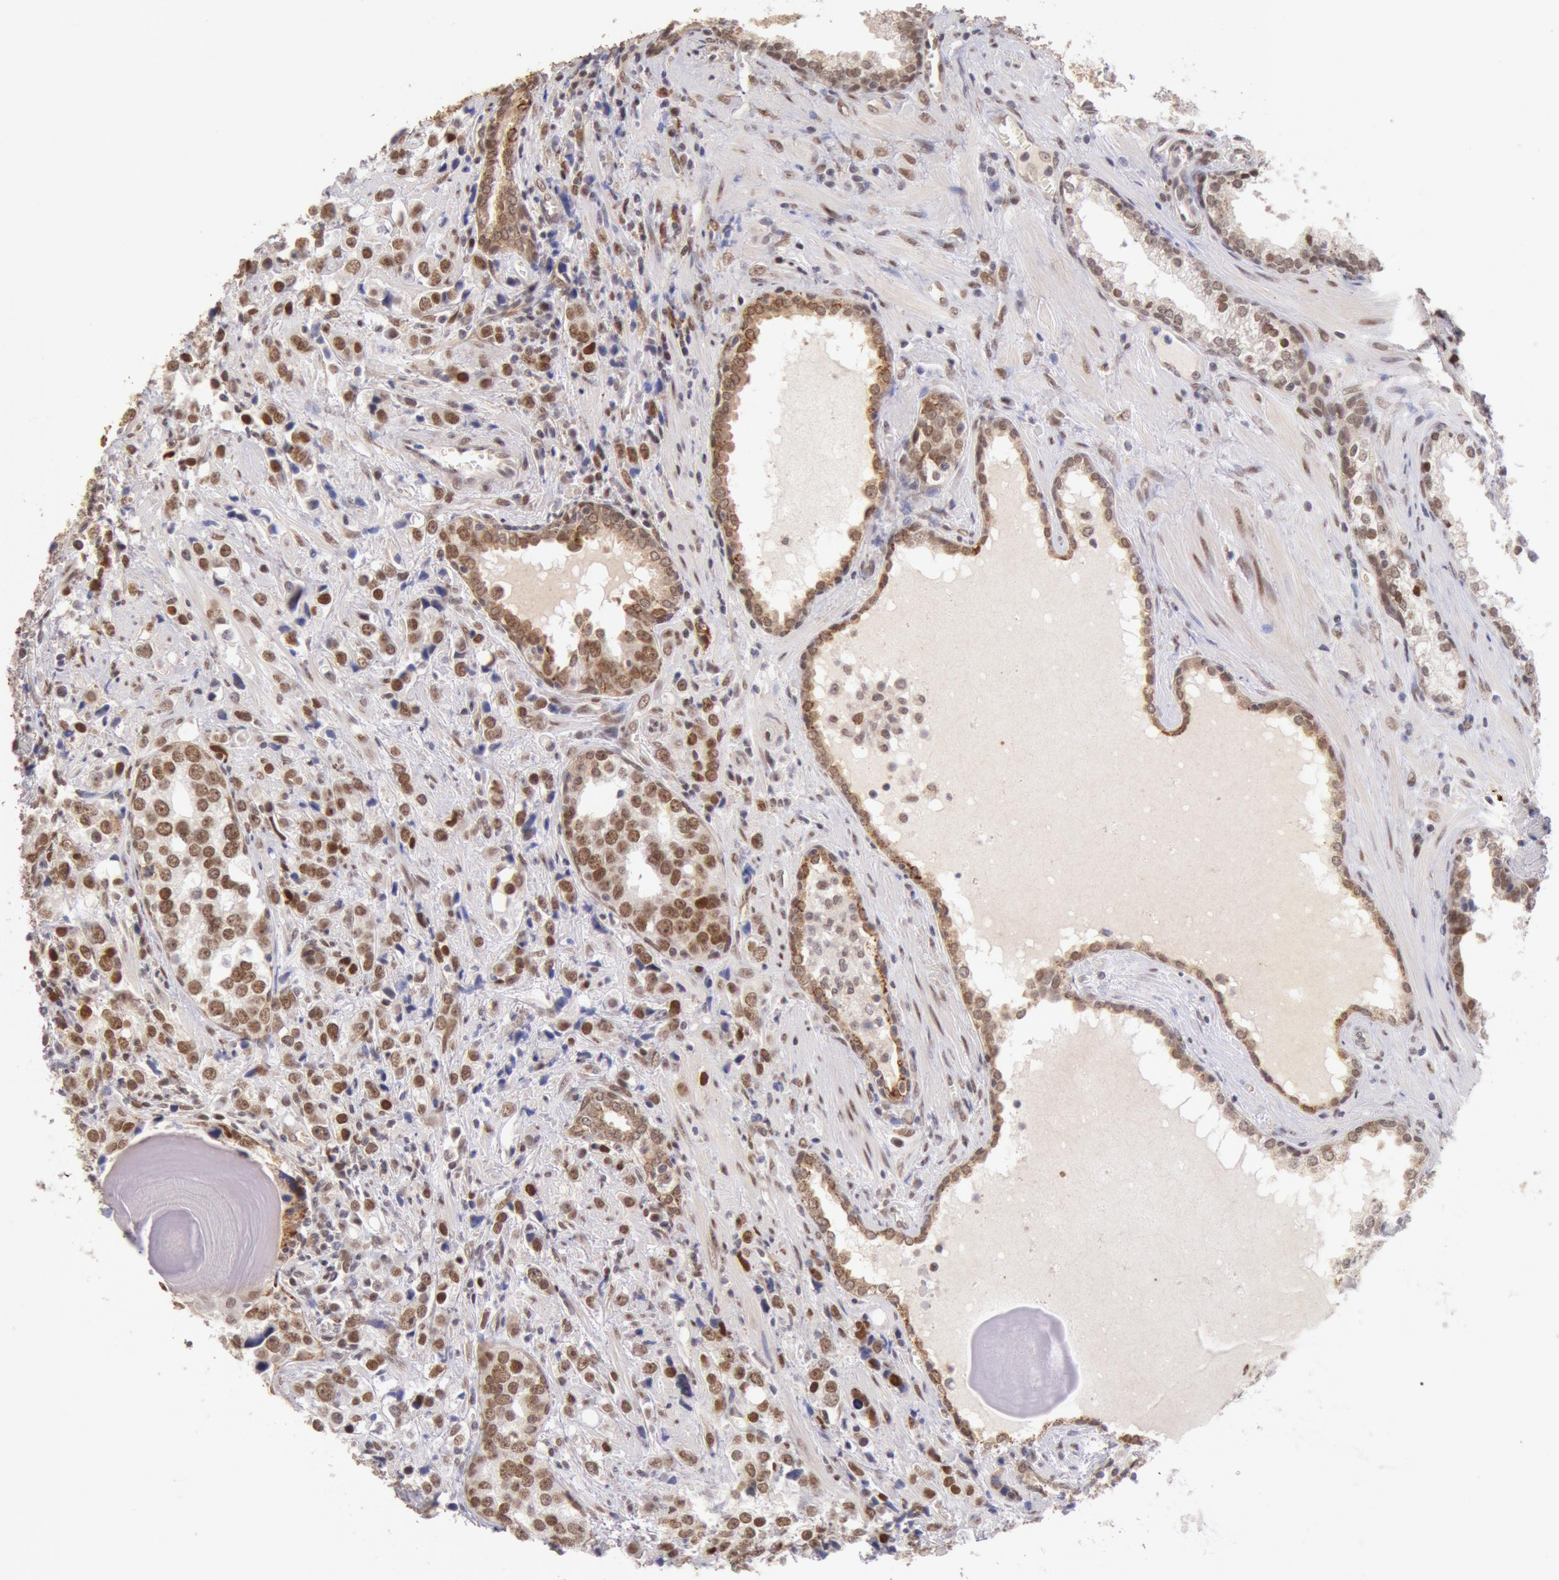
{"staining": {"intensity": "strong", "quantity": ">75%", "location": "nuclear"}, "tissue": "prostate cancer", "cell_type": "Tumor cells", "image_type": "cancer", "snomed": [{"axis": "morphology", "description": "Adenocarcinoma, High grade"}, {"axis": "topography", "description": "Prostate"}], "caption": "Immunohistochemical staining of prostate high-grade adenocarcinoma demonstrates high levels of strong nuclear protein expression in approximately >75% of tumor cells.", "gene": "CDKN2B", "patient": {"sex": "male", "age": 71}}